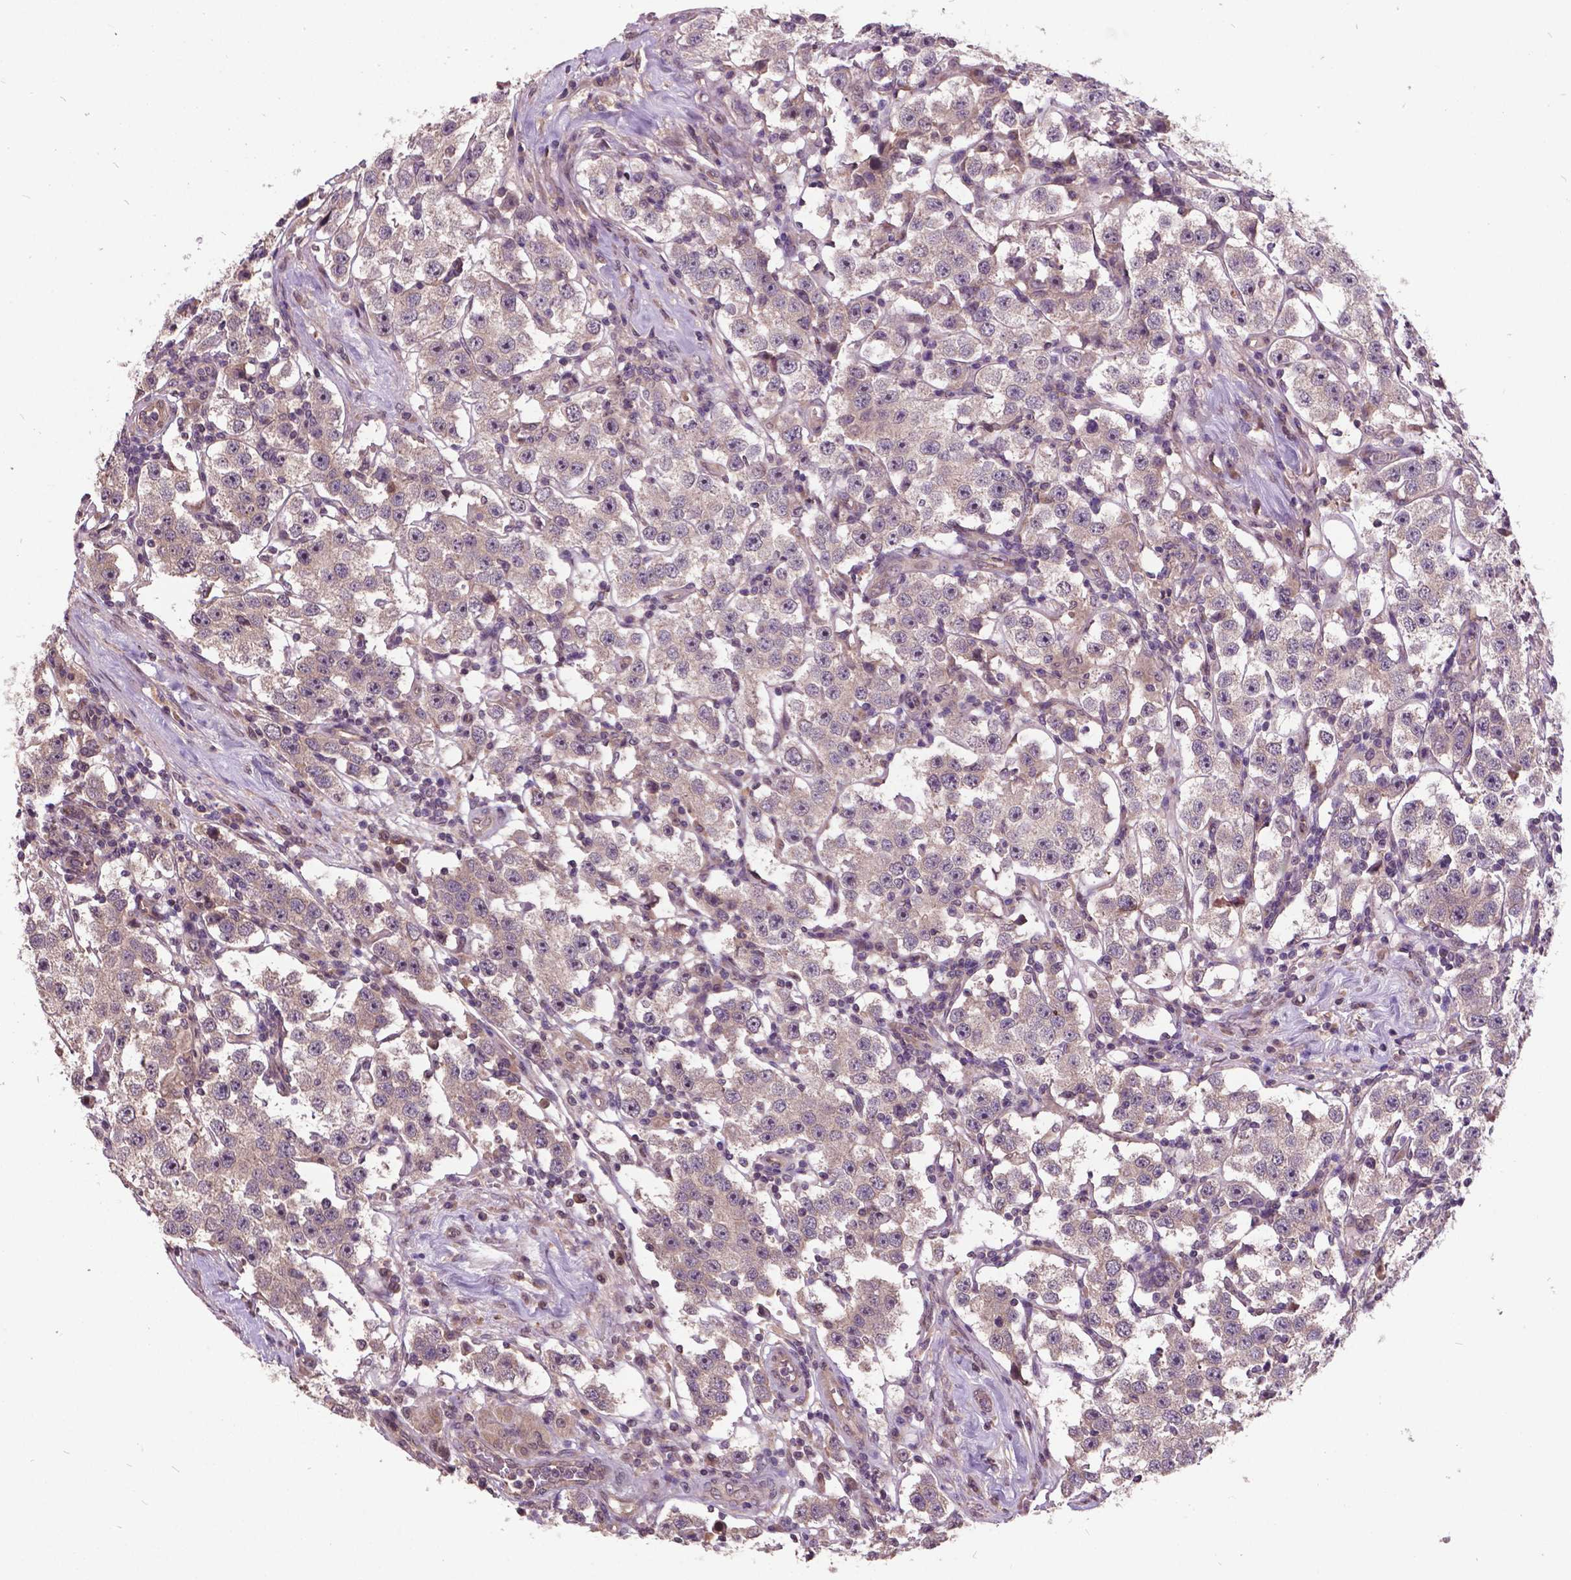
{"staining": {"intensity": "weak", "quantity": "<25%", "location": "cytoplasmic/membranous"}, "tissue": "testis cancer", "cell_type": "Tumor cells", "image_type": "cancer", "snomed": [{"axis": "morphology", "description": "Seminoma, NOS"}, {"axis": "topography", "description": "Testis"}], "caption": "Immunohistochemical staining of human testis seminoma displays no significant expression in tumor cells.", "gene": "AP1S3", "patient": {"sex": "male", "age": 37}}